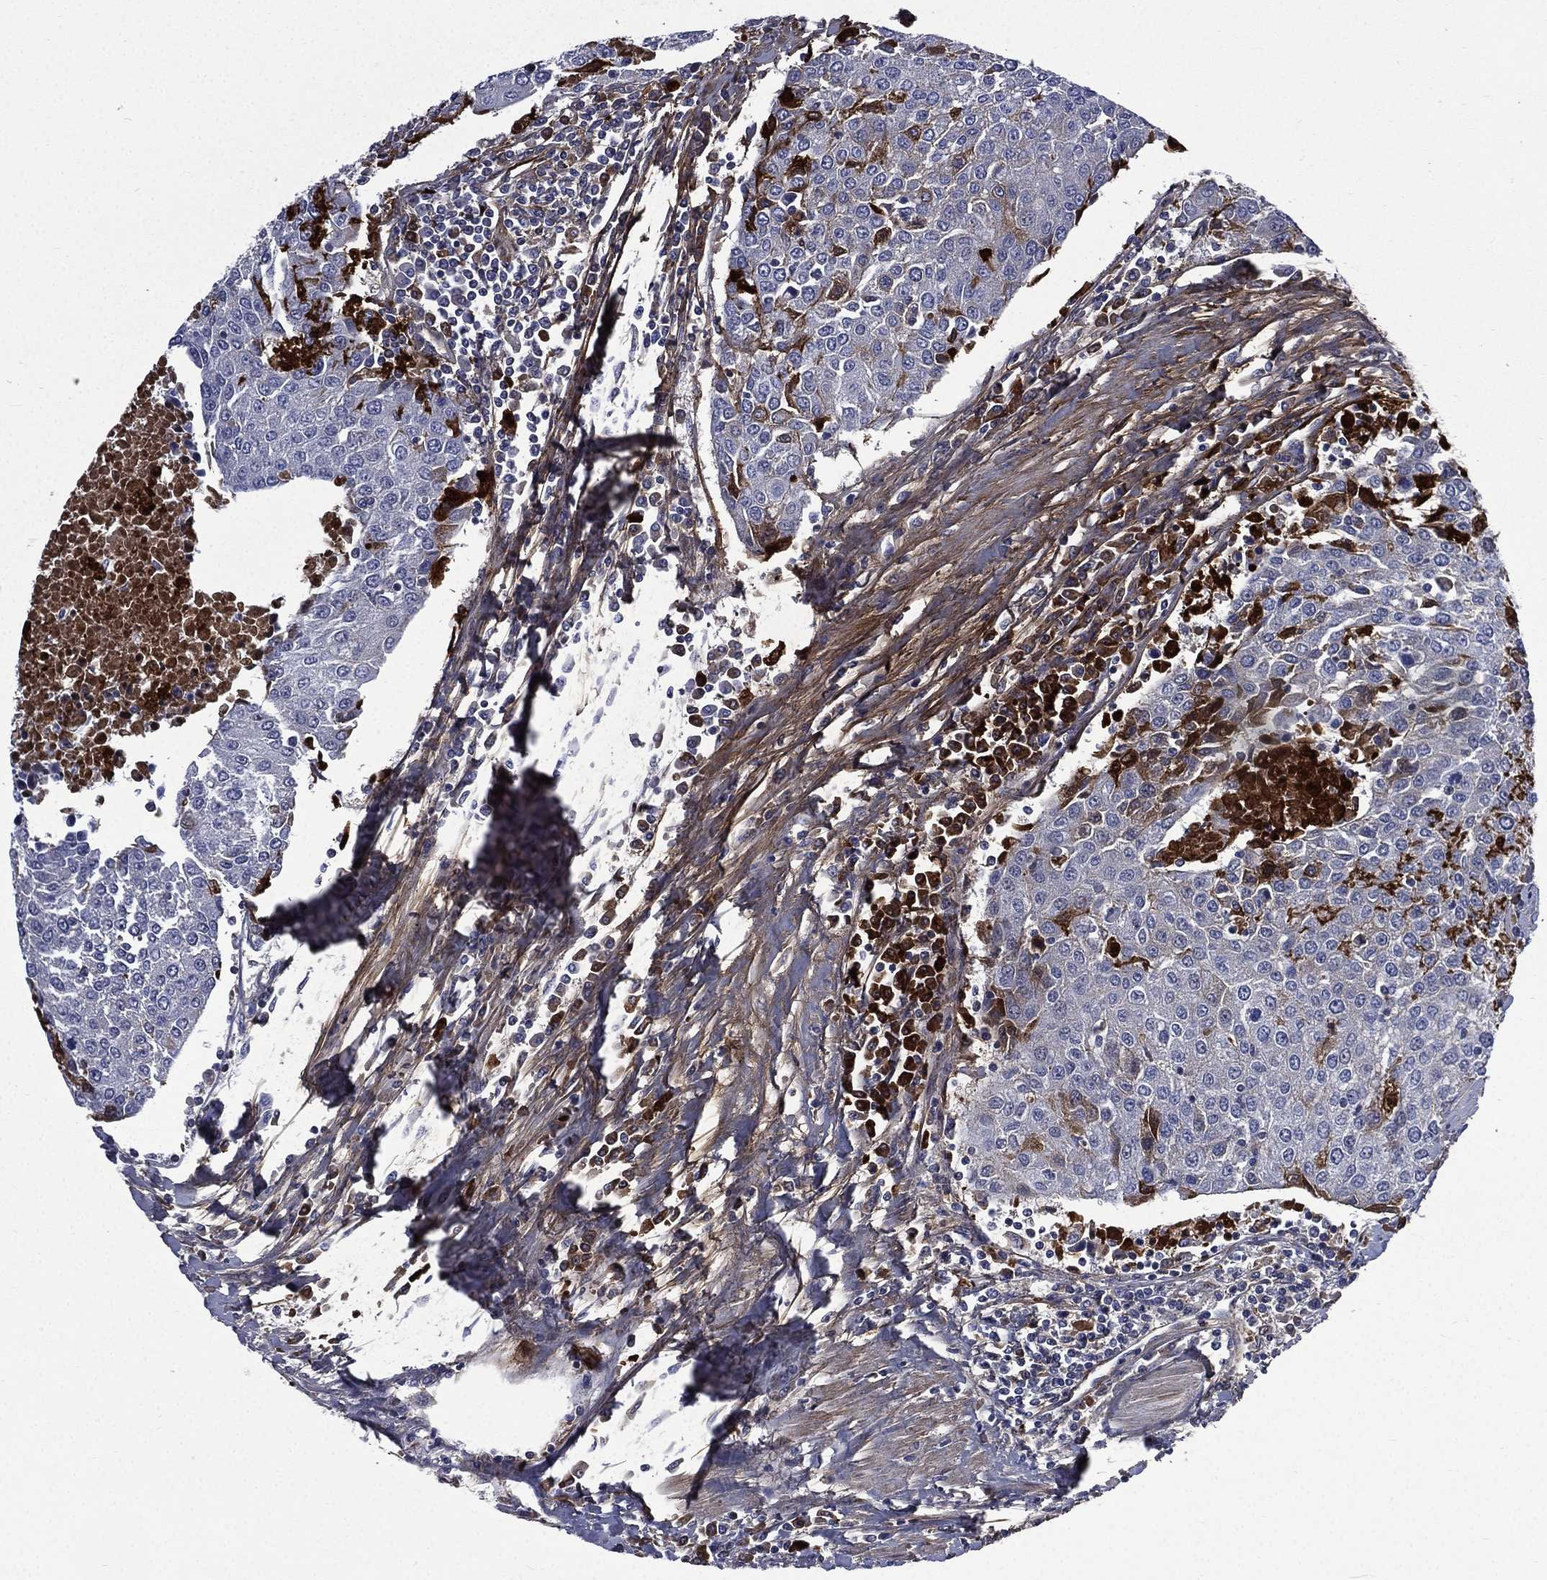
{"staining": {"intensity": "negative", "quantity": "none", "location": "none"}, "tissue": "urothelial cancer", "cell_type": "Tumor cells", "image_type": "cancer", "snomed": [{"axis": "morphology", "description": "Urothelial carcinoma, High grade"}, {"axis": "topography", "description": "Urinary bladder"}], "caption": "This is an immunohistochemistry histopathology image of urothelial carcinoma (high-grade). There is no staining in tumor cells.", "gene": "FGG", "patient": {"sex": "female", "age": 85}}